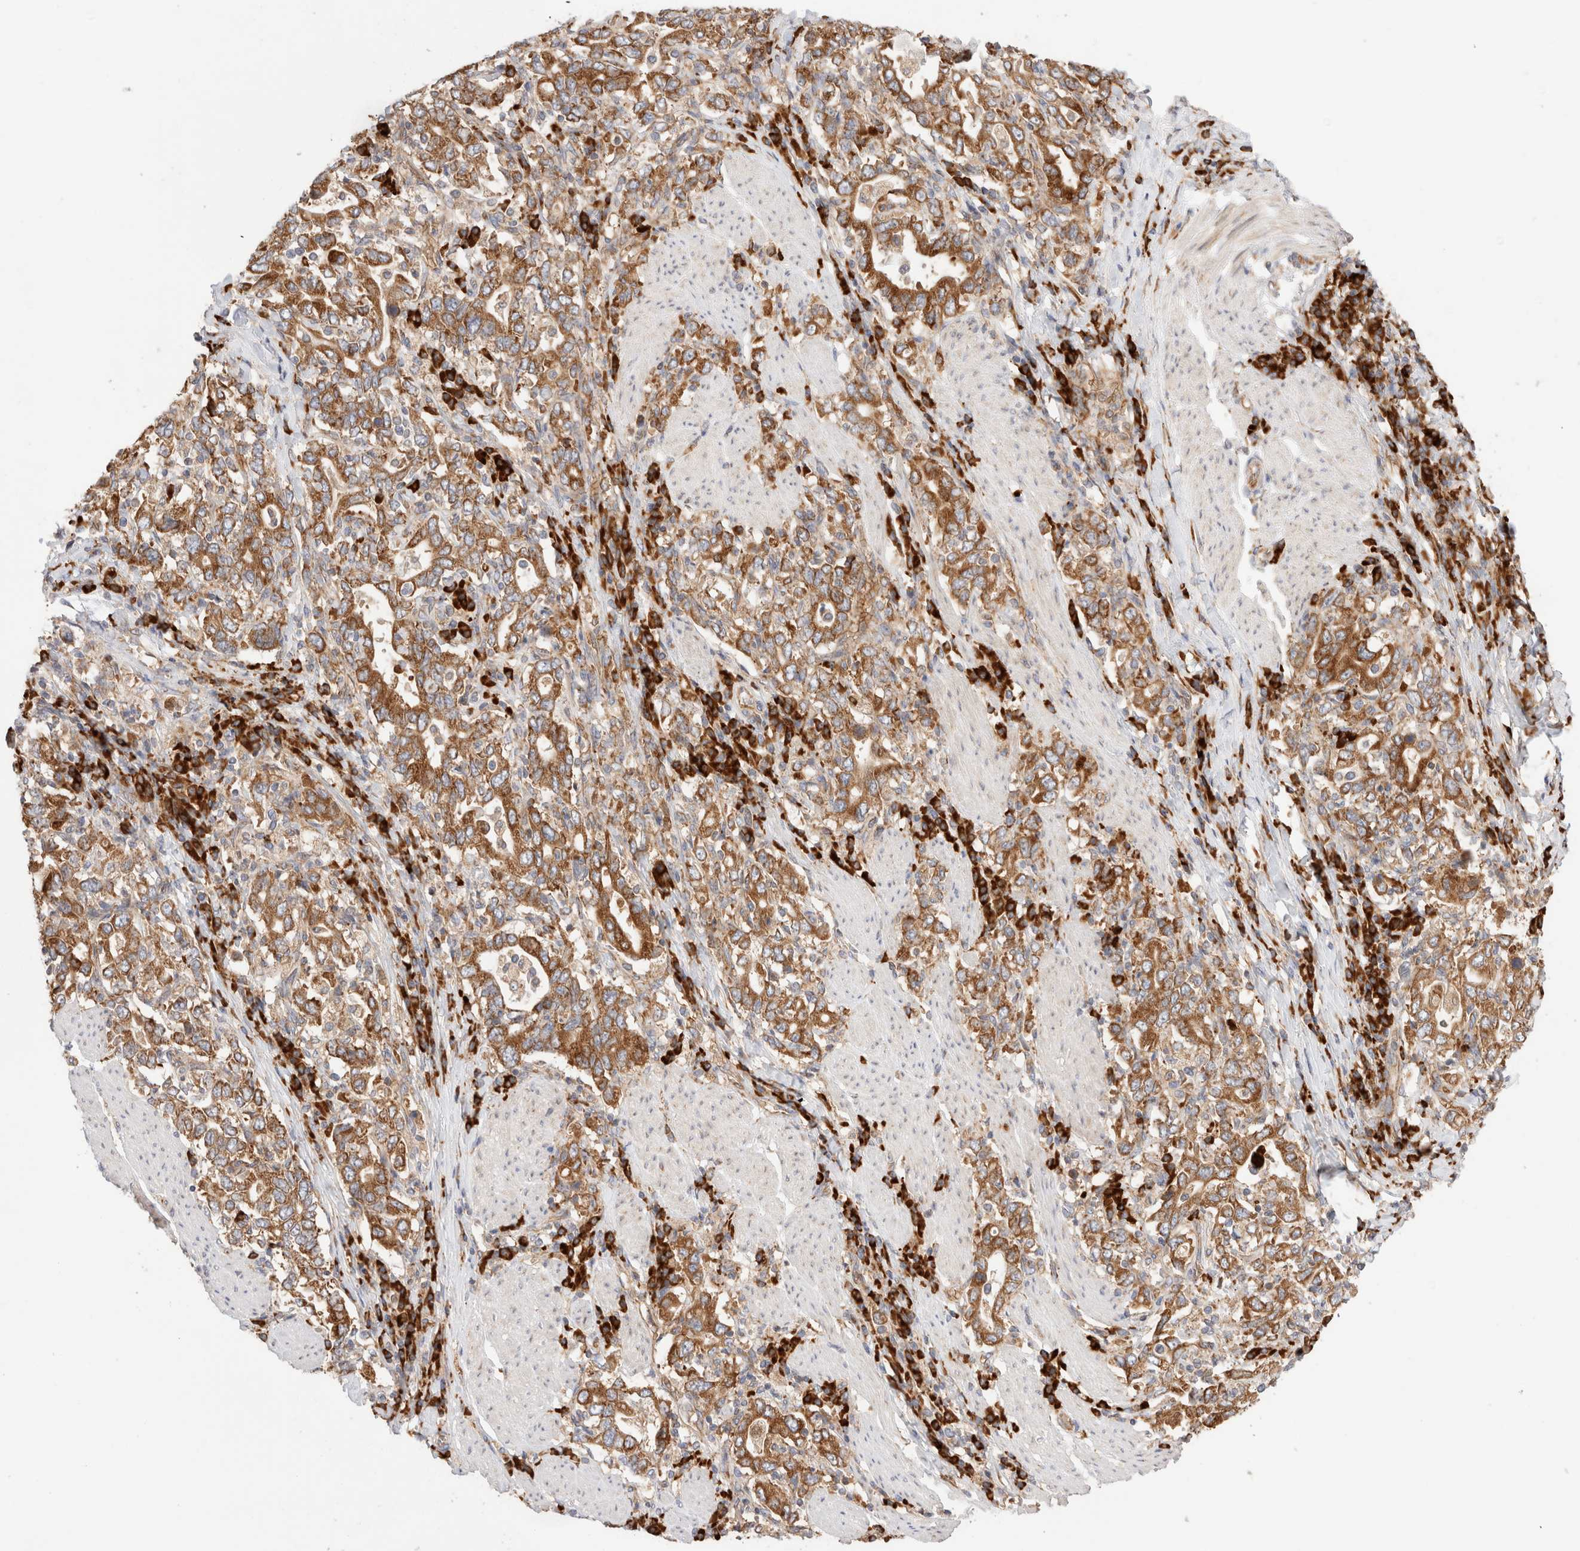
{"staining": {"intensity": "moderate", "quantity": ">75%", "location": "cytoplasmic/membranous"}, "tissue": "stomach cancer", "cell_type": "Tumor cells", "image_type": "cancer", "snomed": [{"axis": "morphology", "description": "Adenocarcinoma, NOS"}, {"axis": "topography", "description": "Stomach, upper"}], "caption": "IHC micrograph of adenocarcinoma (stomach) stained for a protein (brown), which shows medium levels of moderate cytoplasmic/membranous staining in approximately >75% of tumor cells.", "gene": "UTS2B", "patient": {"sex": "male", "age": 62}}